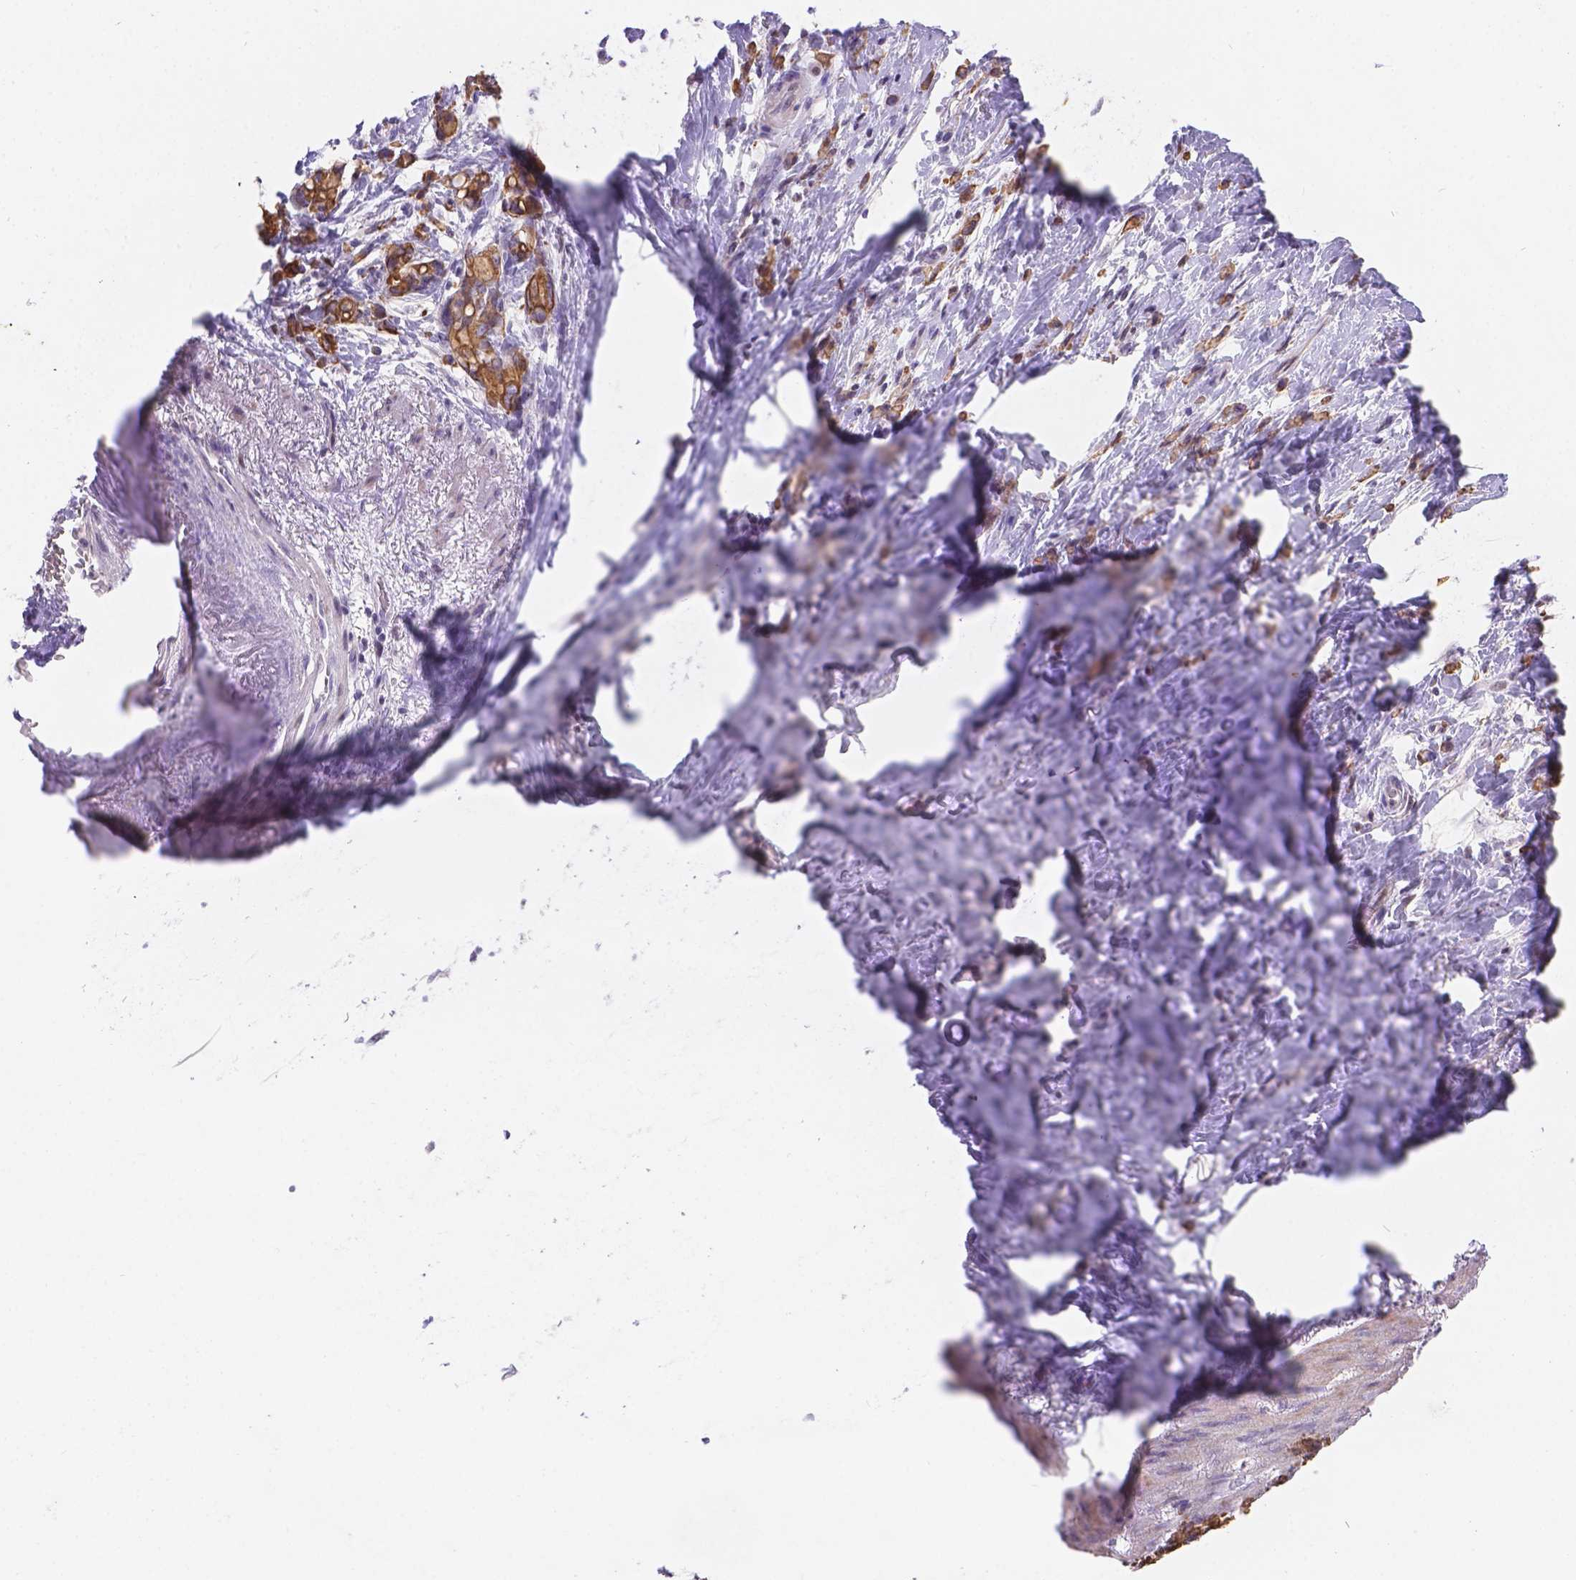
{"staining": {"intensity": "strong", "quantity": ">75%", "location": "cytoplasmic/membranous"}, "tissue": "stomach cancer", "cell_type": "Tumor cells", "image_type": "cancer", "snomed": [{"axis": "morphology", "description": "Adenocarcinoma, NOS"}, {"axis": "topography", "description": "Stomach"}], "caption": "There is high levels of strong cytoplasmic/membranous expression in tumor cells of stomach cancer, as demonstrated by immunohistochemical staining (brown color).", "gene": "DMWD", "patient": {"sex": "female", "age": 84}}